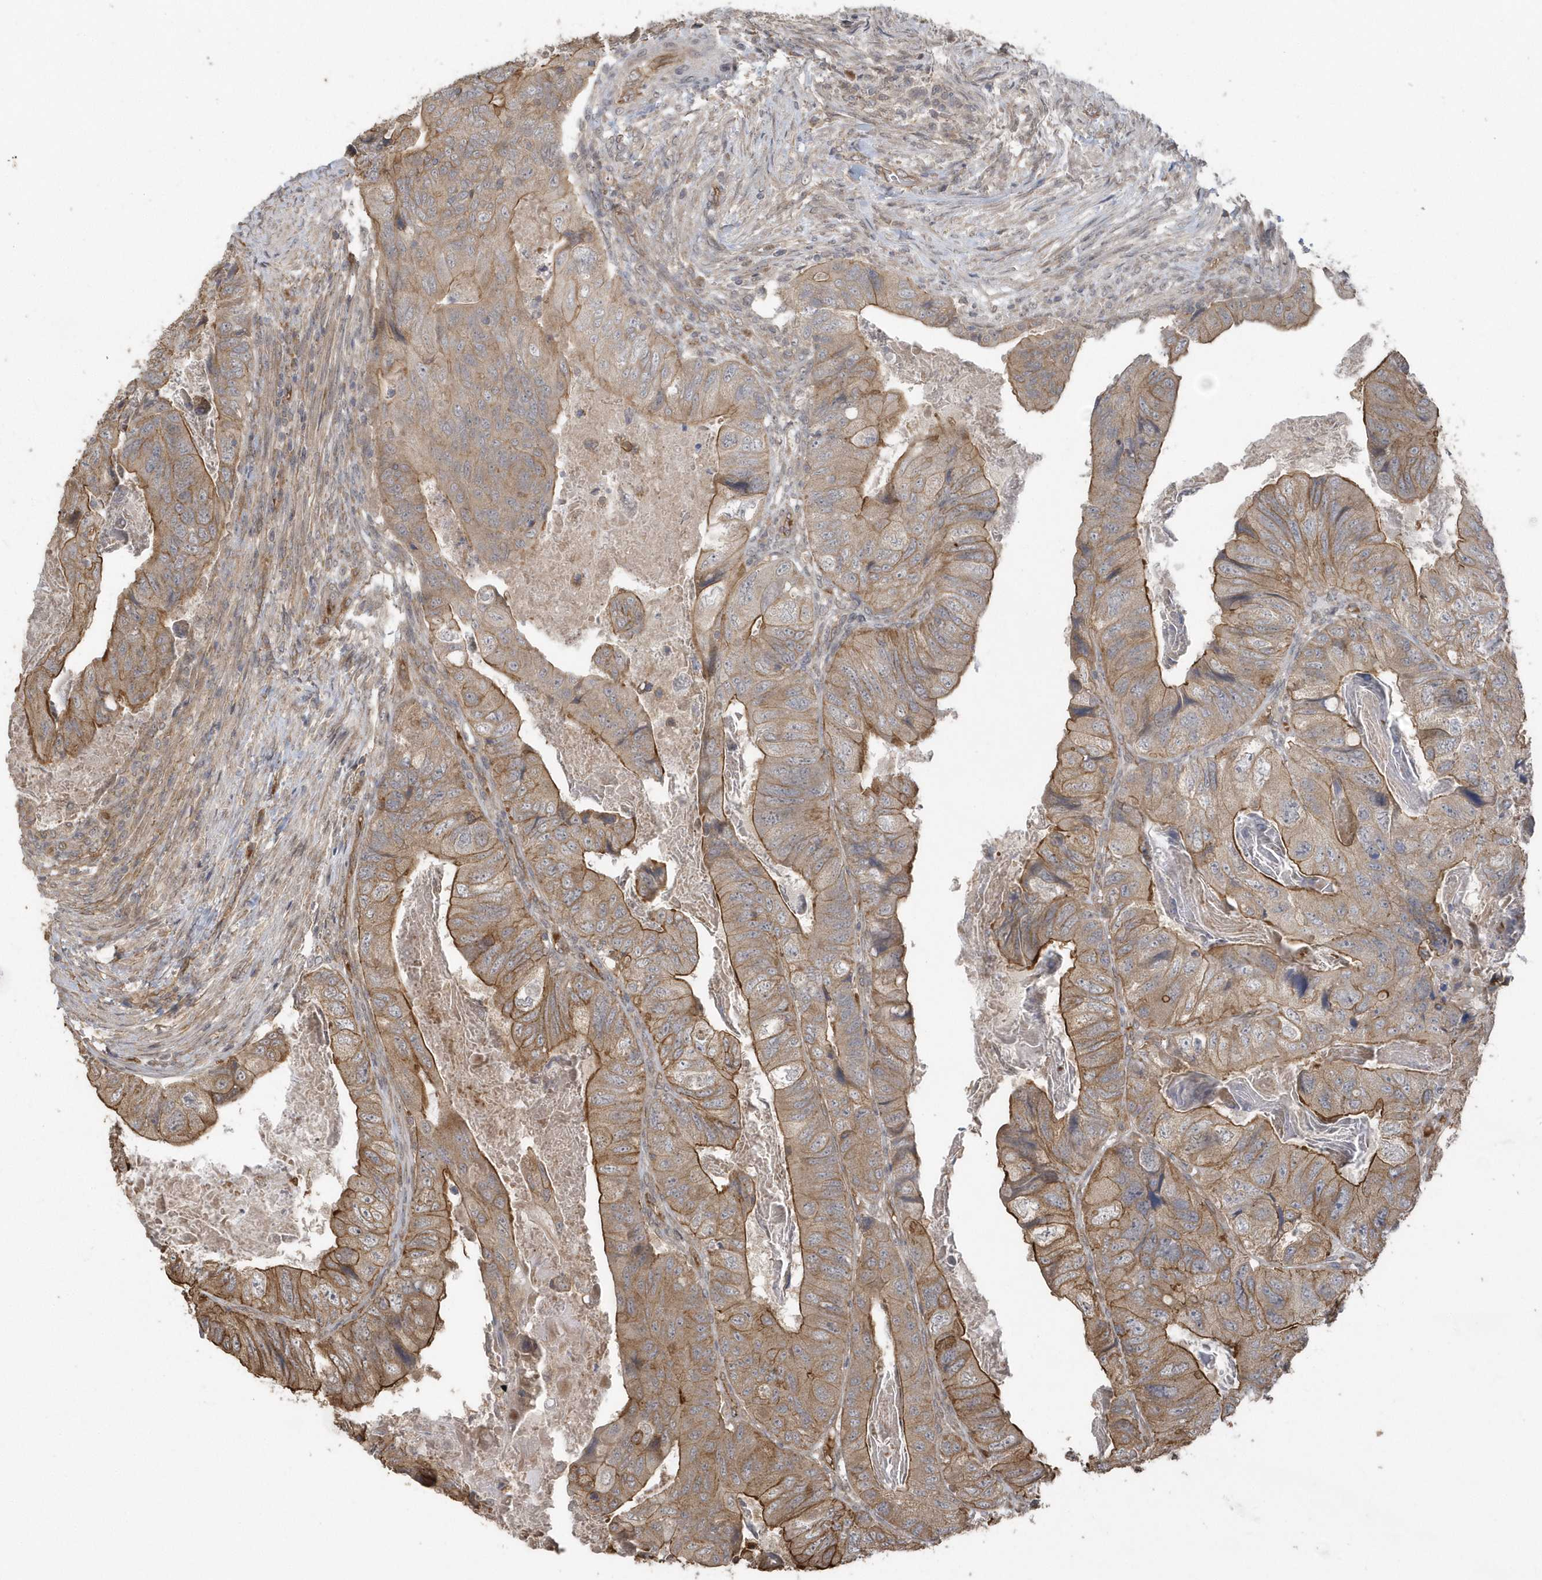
{"staining": {"intensity": "moderate", "quantity": ">75%", "location": "cytoplasmic/membranous"}, "tissue": "colorectal cancer", "cell_type": "Tumor cells", "image_type": "cancer", "snomed": [{"axis": "morphology", "description": "Adenocarcinoma, NOS"}, {"axis": "topography", "description": "Rectum"}], "caption": "Immunohistochemical staining of human colorectal adenocarcinoma exhibits medium levels of moderate cytoplasmic/membranous protein positivity in about >75% of tumor cells. The protein of interest is shown in brown color, while the nuclei are stained blue.", "gene": "HERPUD1", "patient": {"sex": "male", "age": 63}}